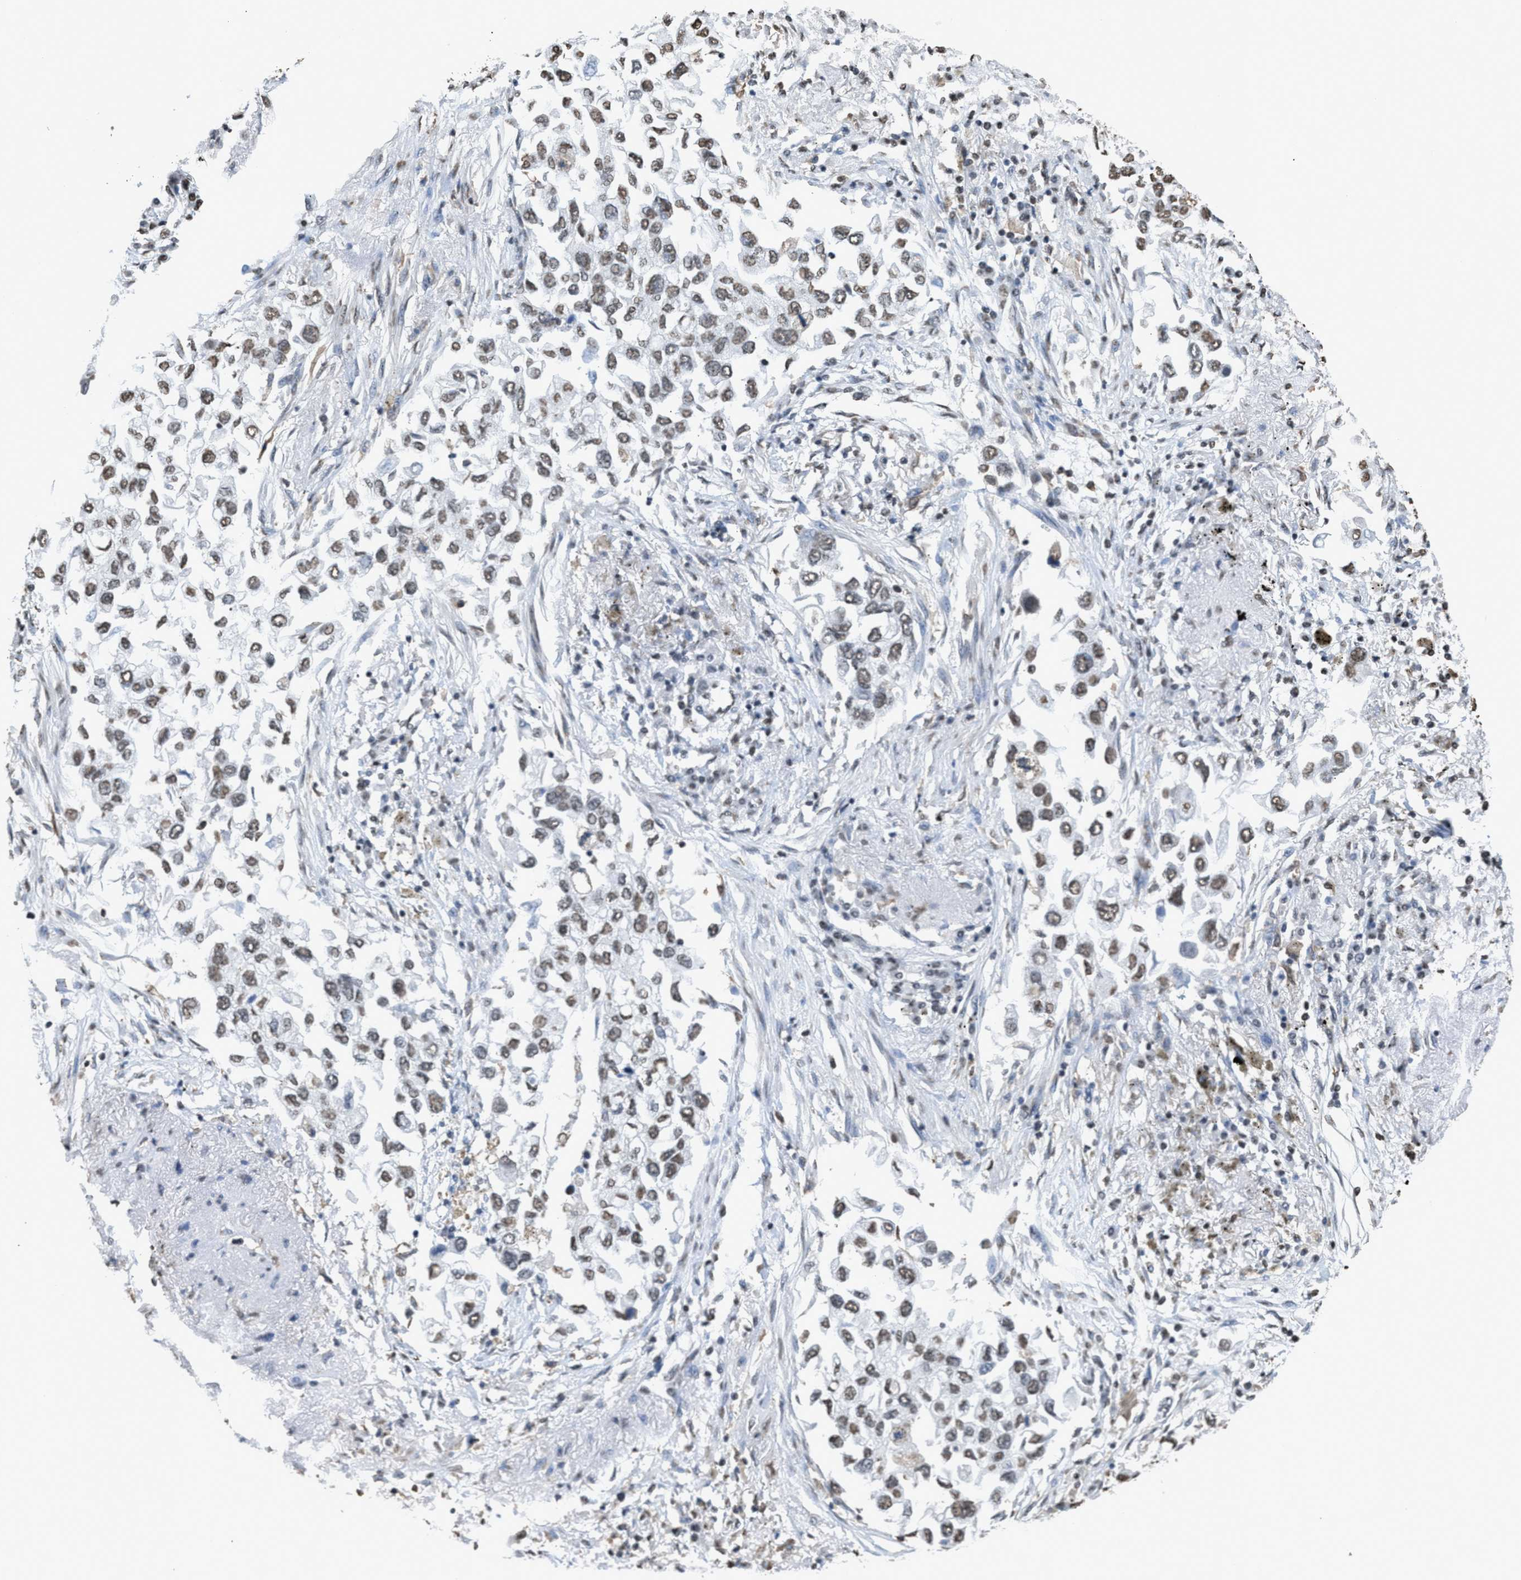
{"staining": {"intensity": "weak", "quantity": ">75%", "location": "nuclear"}, "tissue": "lung cancer", "cell_type": "Tumor cells", "image_type": "cancer", "snomed": [{"axis": "morphology", "description": "Inflammation, NOS"}, {"axis": "morphology", "description": "Adenocarcinoma, NOS"}, {"axis": "topography", "description": "Lung"}], "caption": "Weak nuclear positivity is identified in about >75% of tumor cells in lung cancer.", "gene": "NUP88", "patient": {"sex": "male", "age": 63}}